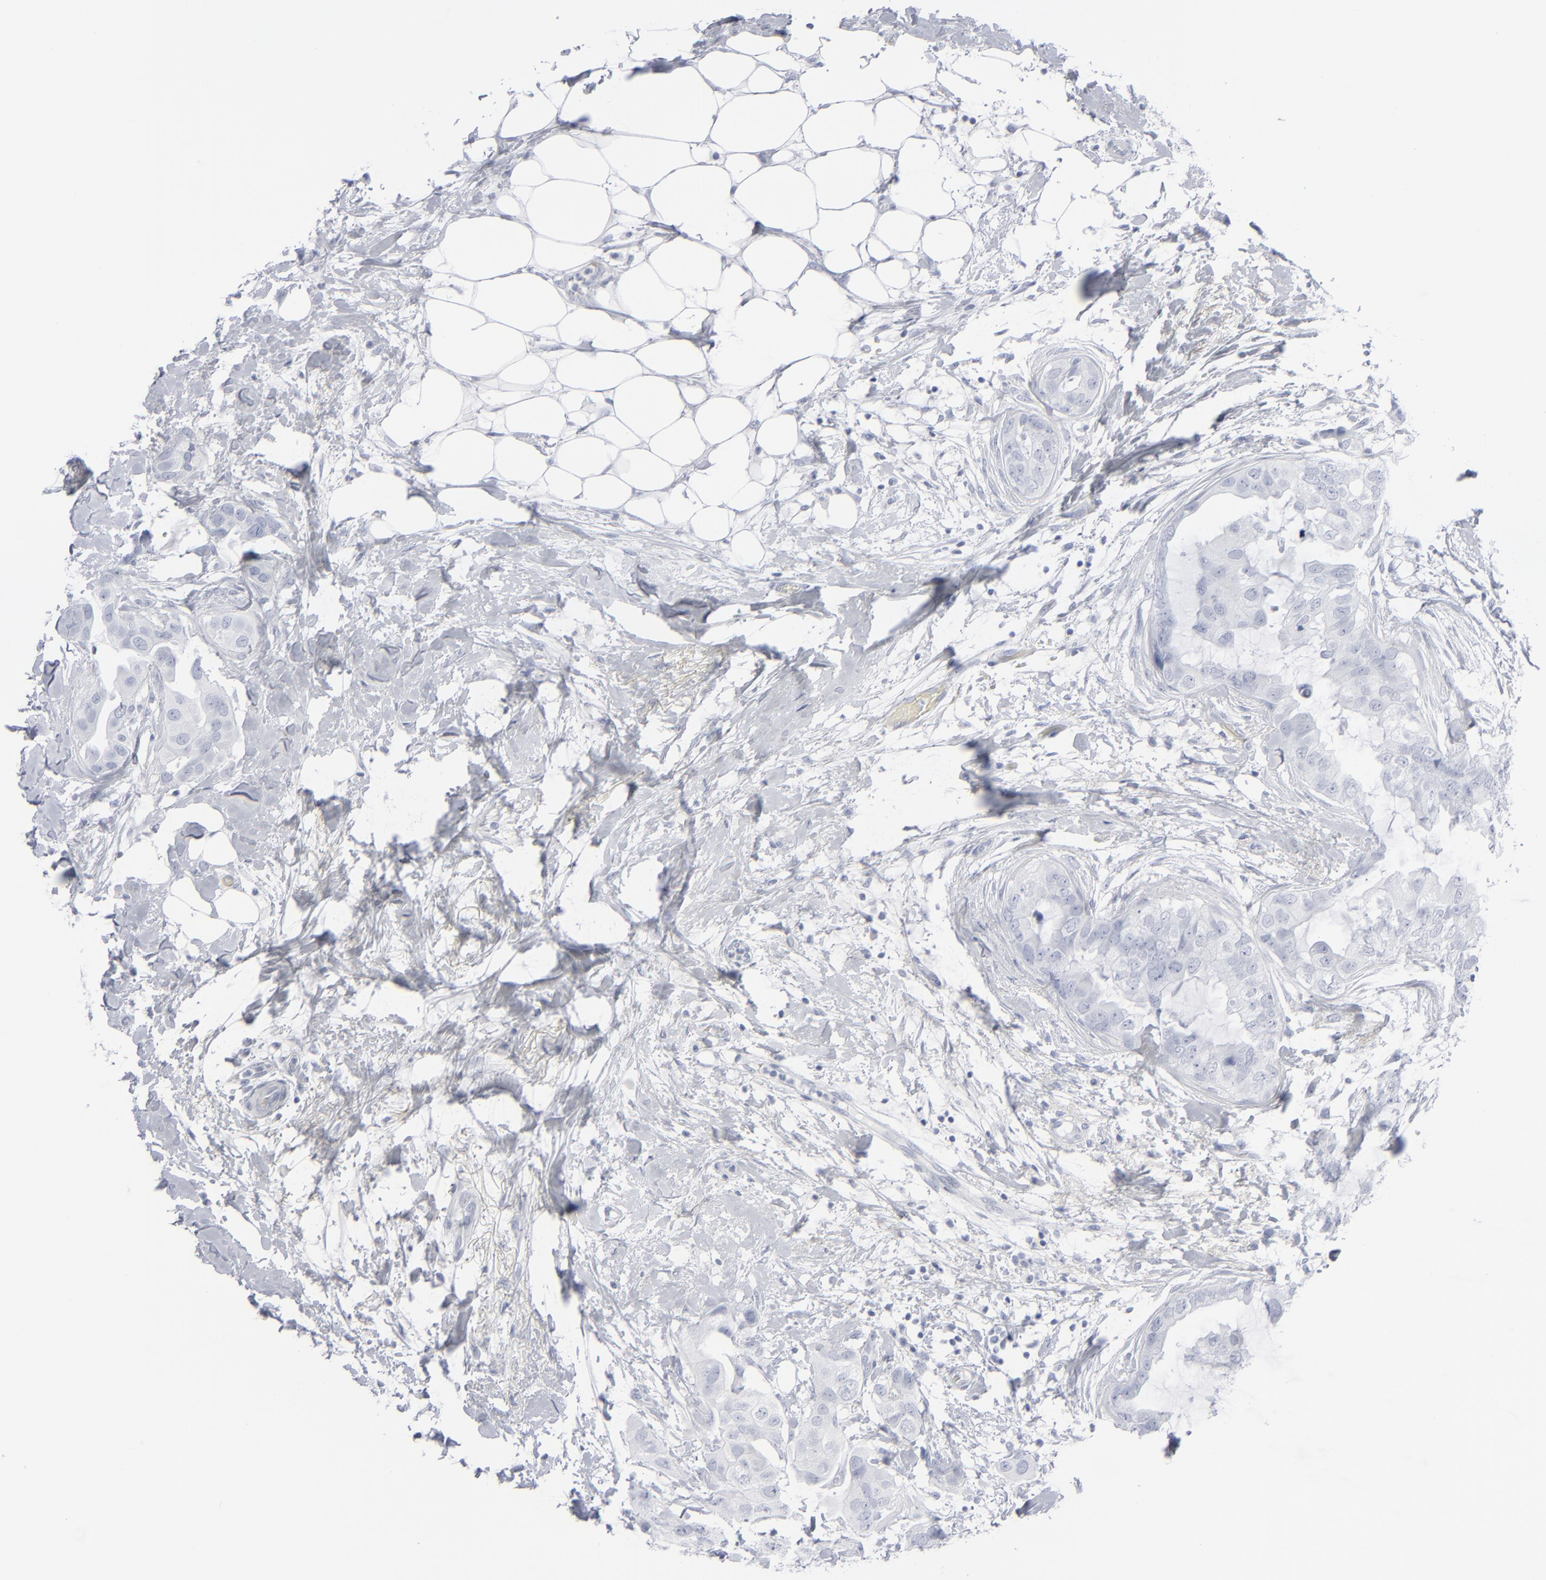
{"staining": {"intensity": "negative", "quantity": "none", "location": "none"}, "tissue": "breast cancer", "cell_type": "Tumor cells", "image_type": "cancer", "snomed": [{"axis": "morphology", "description": "Duct carcinoma"}, {"axis": "topography", "description": "Breast"}], "caption": "This is an immunohistochemistry photomicrograph of breast cancer (intraductal carcinoma). There is no expression in tumor cells.", "gene": "MSLN", "patient": {"sex": "female", "age": 40}}